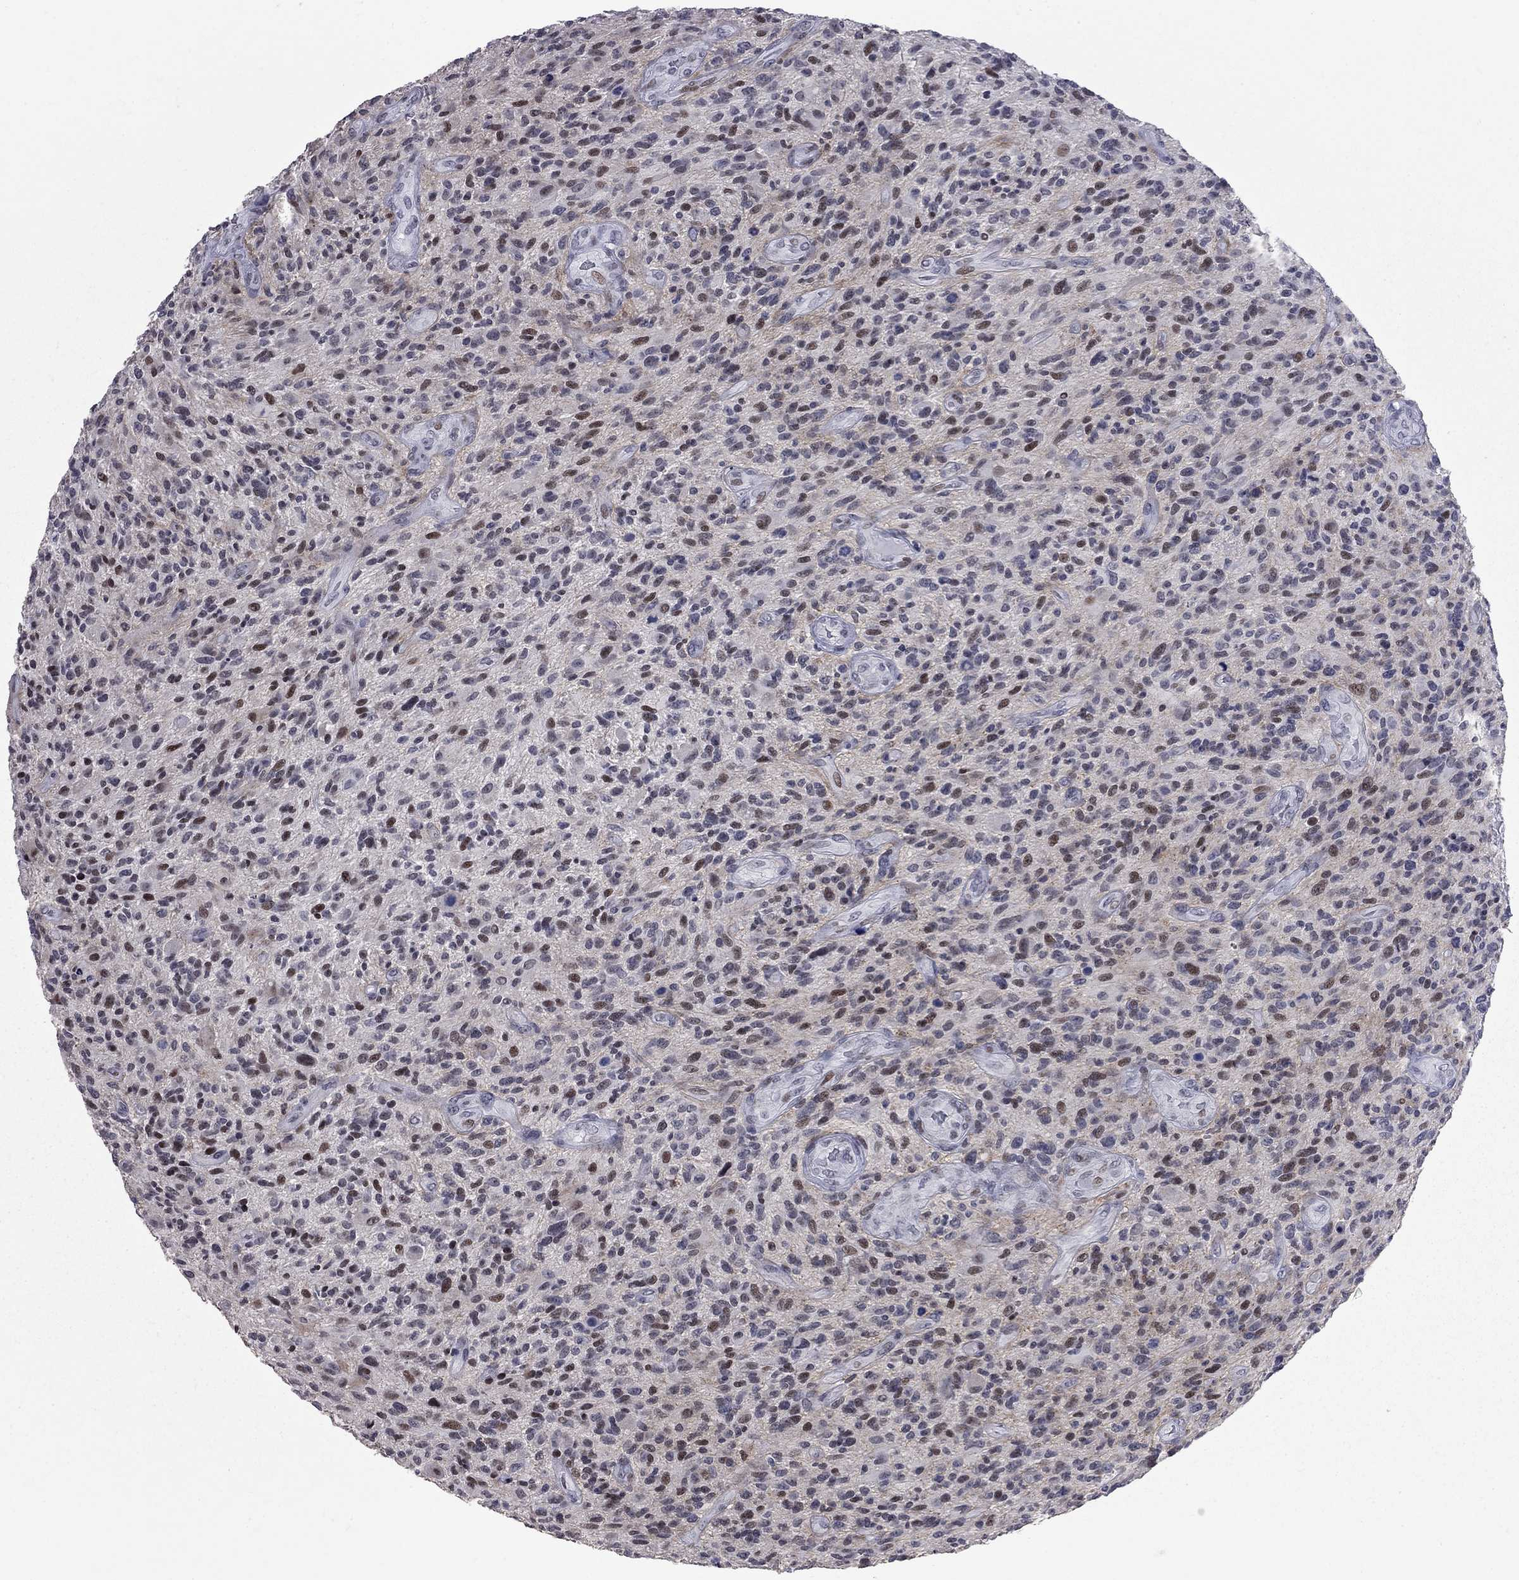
{"staining": {"intensity": "moderate", "quantity": "25%-75%", "location": "nuclear"}, "tissue": "glioma", "cell_type": "Tumor cells", "image_type": "cancer", "snomed": [{"axis": "morphology", "description": "Glioma, malignant, High grade"}, {"axis": "topography", "description": "Brain"}], "caption": "About 25%-75% of tumor cells in glioma reveal moderate nuclear protein positivity as visualized by brown immunohistochemical staining.", "gene": "ZNF154", "patient": {"sex": "male", "age": 47}}